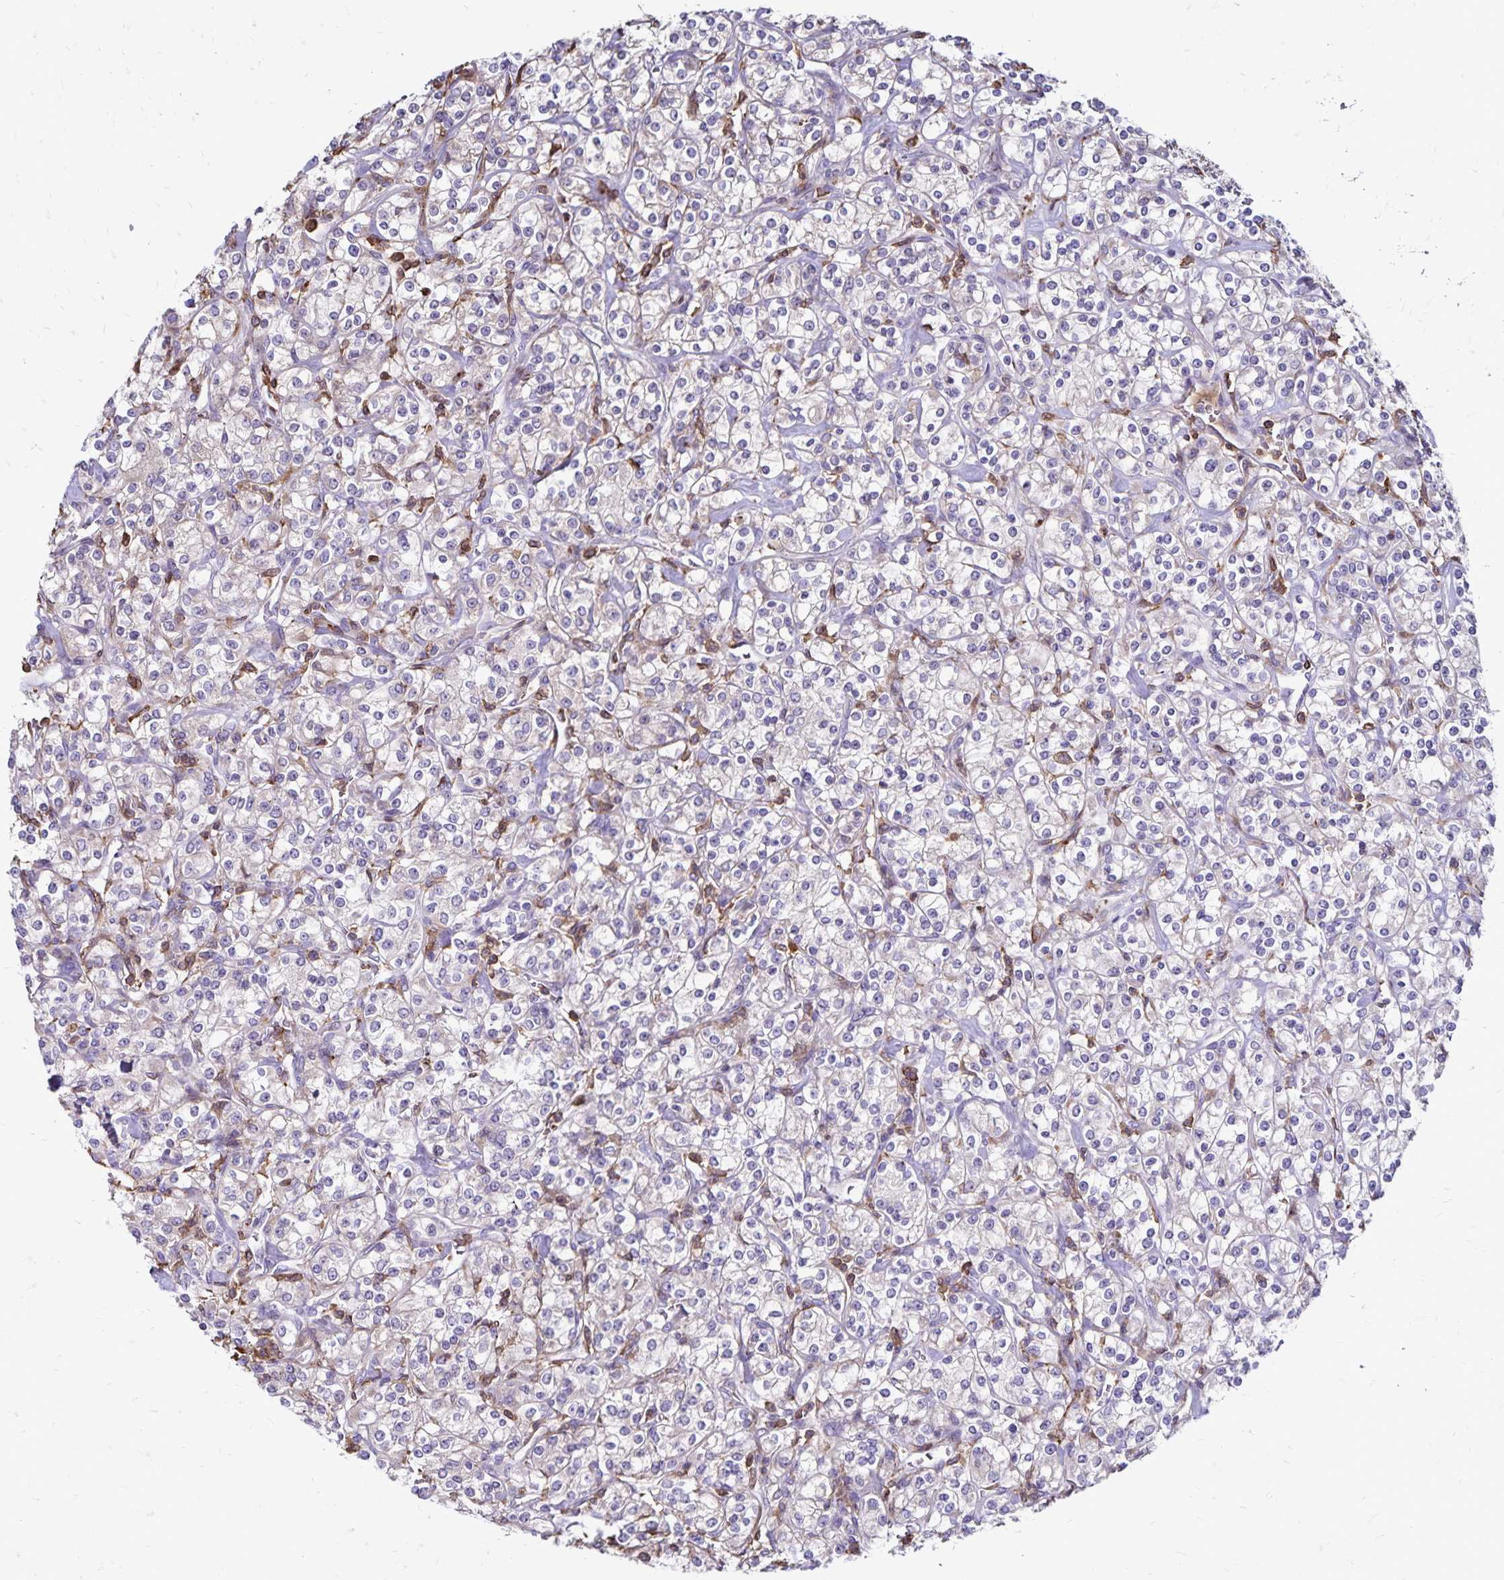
{"staining": {"intensity": "negative", "quantity": "none", "location": "none"}, "tissue": "renal cancer", "cell_type": "Tumor cells", "image_type": "cancer", "snomed": [{"axis": "morphology", "description": "Adenocarcinoma, NOS"}, {"axis": "topography", "description": "Kidney"}], "caption": "Tumor cells are negative for brown protein staining in adenocarcinoma (renal). Nuclei are stained in blue.", "gene": "NAGPA", "patient": {"sex": "male", "age": 77}}